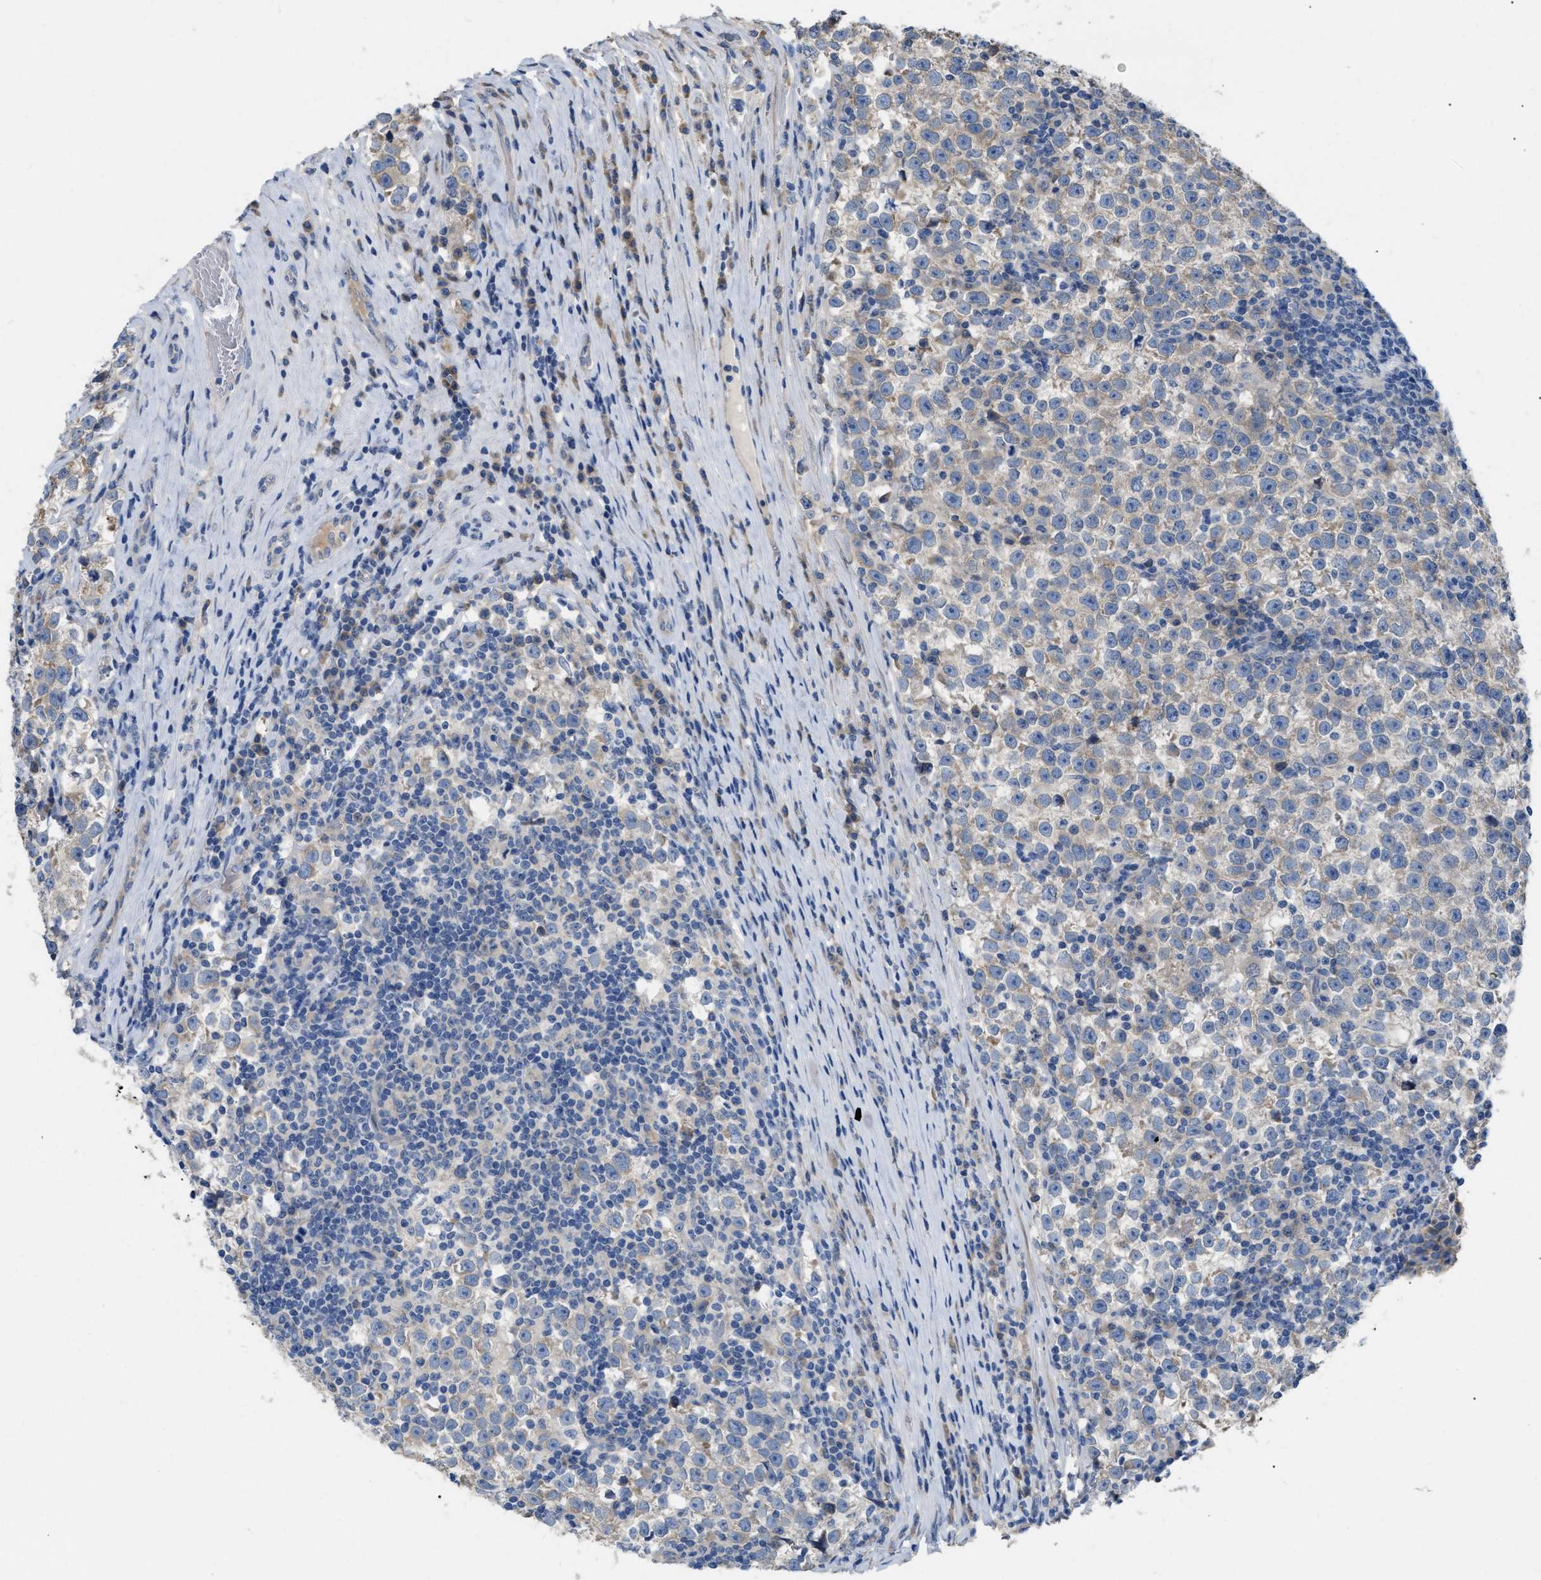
{"staining": {"intensity": "weak", "quantity": "<25%", "location": "cytoplasmic/membranous"}, "tissue": "testis cancer", "cell_type": "Tumor cells", "image_type": "cancer", "snomed": [{"axis": "morphology", "description": "Normal tissue, NOS"}, {"axis": "morphology", "description": "Seminoma, NOS"}, {"axis": "topography", "description": "Testis"}], "caption": "There is no significant positivity in tumor cells of seminoma (testis). The staining was performed using DAB to visualize the protein expression in brown, while the nuclei were stained in blue with hematoxylin (Magnification: 20x).", "gene": "DHX58", "patient": {"sex": "male", "age": 43}}